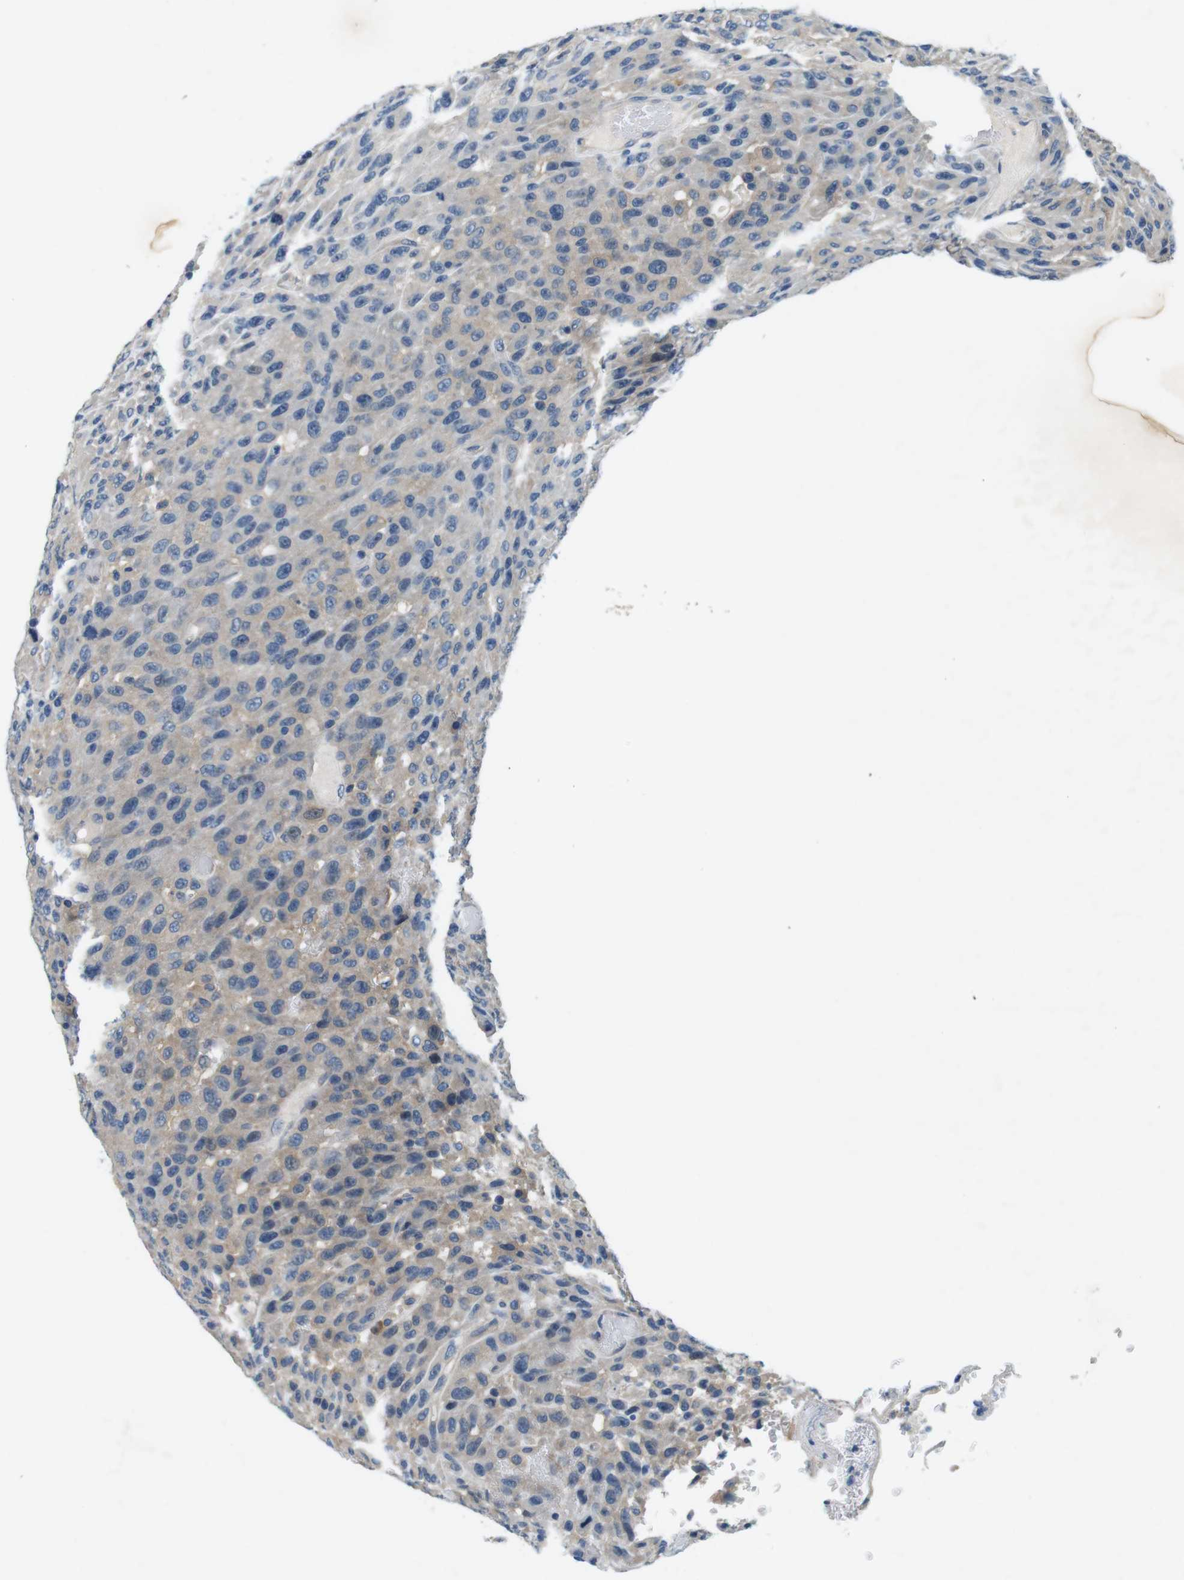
{"staining": {"intensity": "weak", "quantity": ">75%", "location": "cytoplasmic/membranous"}, "tissue": "urothelial cancer", "cell_type": "Tumor cells", "image_type": "cancer", "snomed": [{"axis": "morphology", "description": "Urothelial carcinoma, High grade"}, {"axis": "topography", "description": "Urinary bladder"}], "caption": "Weak cytoplasmic/membranous positivity is present in approximately >75% of tumor cells in urothelial cancer.", "gene": "DENND4C", "patient": {"sex": "male", "age": 66}}